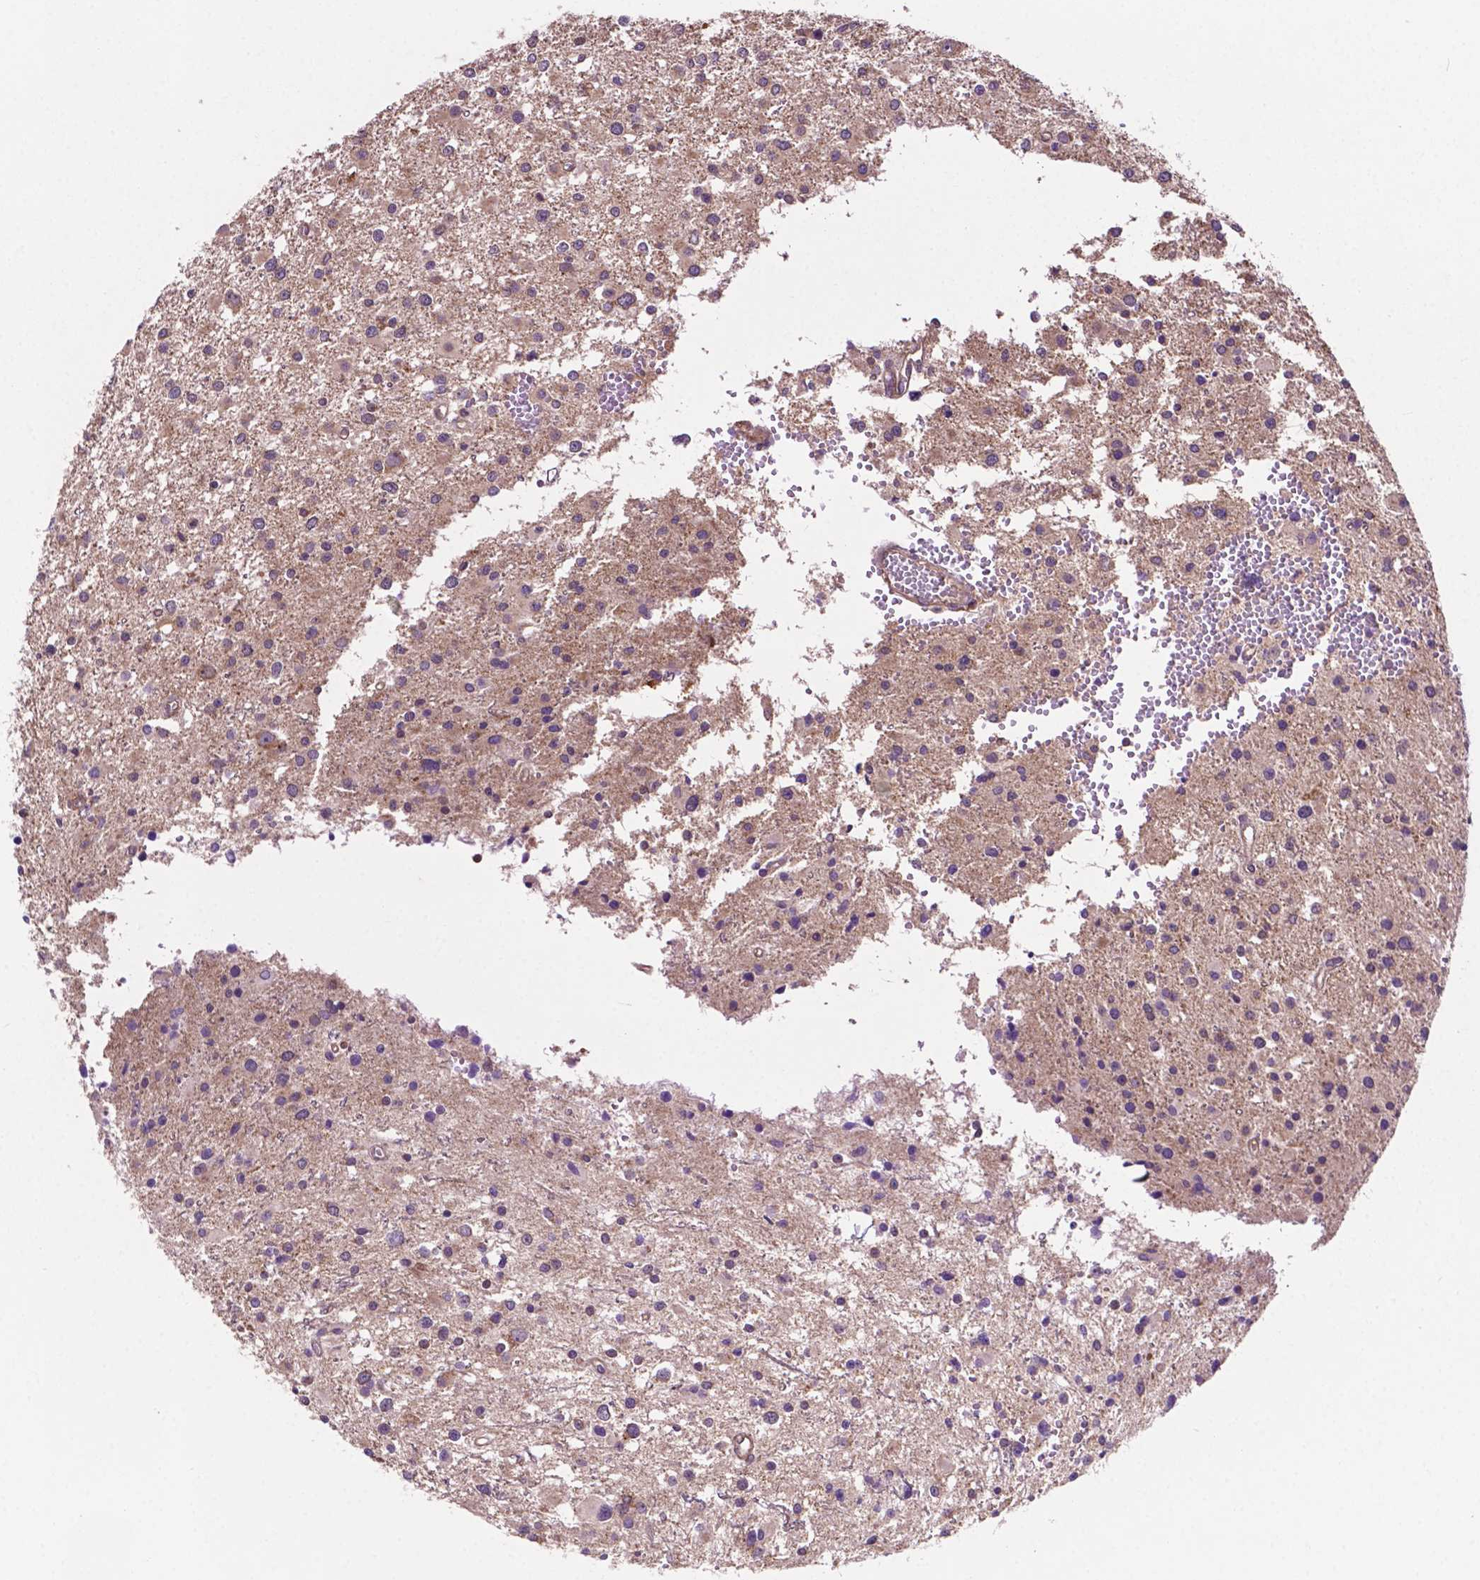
{"staining": {"intensity": "weak", "quantity": ">75%", "location": "cytoplasmic/membranous"}, "tissue": "glioma", "cell_type": "Tumor cells", "image_type": "cancer", "snomed": [{"axis": "morphology", "description": "Glioma, malignant, High grade"}, {"axis": "topography", "description": "Brain"}], "caption": "IHC (DAB) staining of human glioma exhibits weak cytoplasmic/membranous protein expression in approximately >75% of tumor cells.", "gene": "GJA9", "patient": {"sex": "male", "age": 54}}